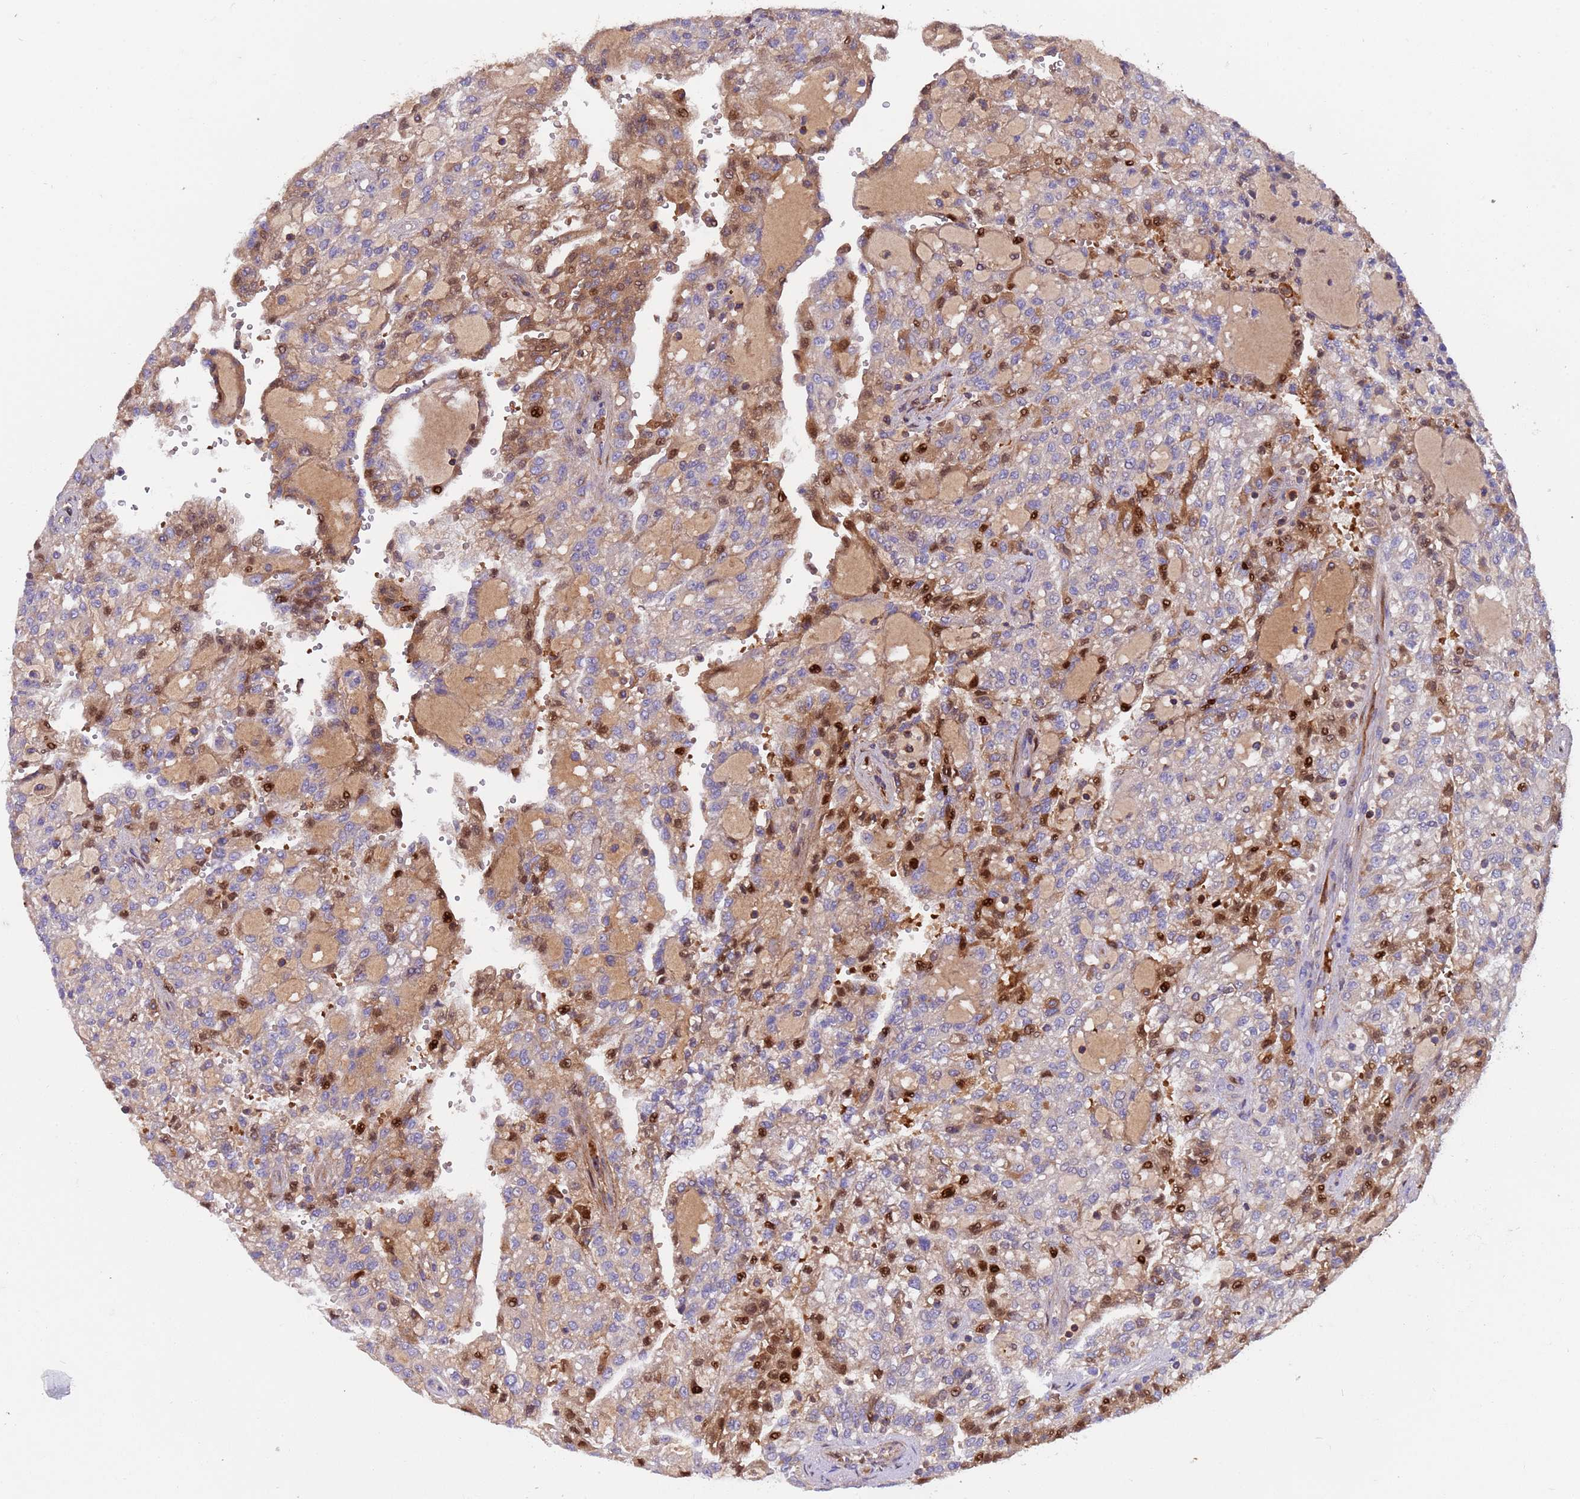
{"staining": {"intensity": "moderate", "quantity": "25%-75%", "location": "cytoplasmic/membranous,nuclear"}, "tissue": "renal cancer", "cell_type": "Tumor cells", "image_type": "cancer", "snomed": [{"axis": "morphology", "description": "Adenocarcinoma, NOS"}, {"axis": "topography", "description": "Kidney"}], "caption": "Immunohistochemical staining of human renal cancer (adenocarcinoma) exhibits moderate cytoplasmic/membranous and nuclear protein positivity in about 25%-75% of tumor cells.", "gene": "PARP16", "patient": {"sex": "male", "age": 63}}